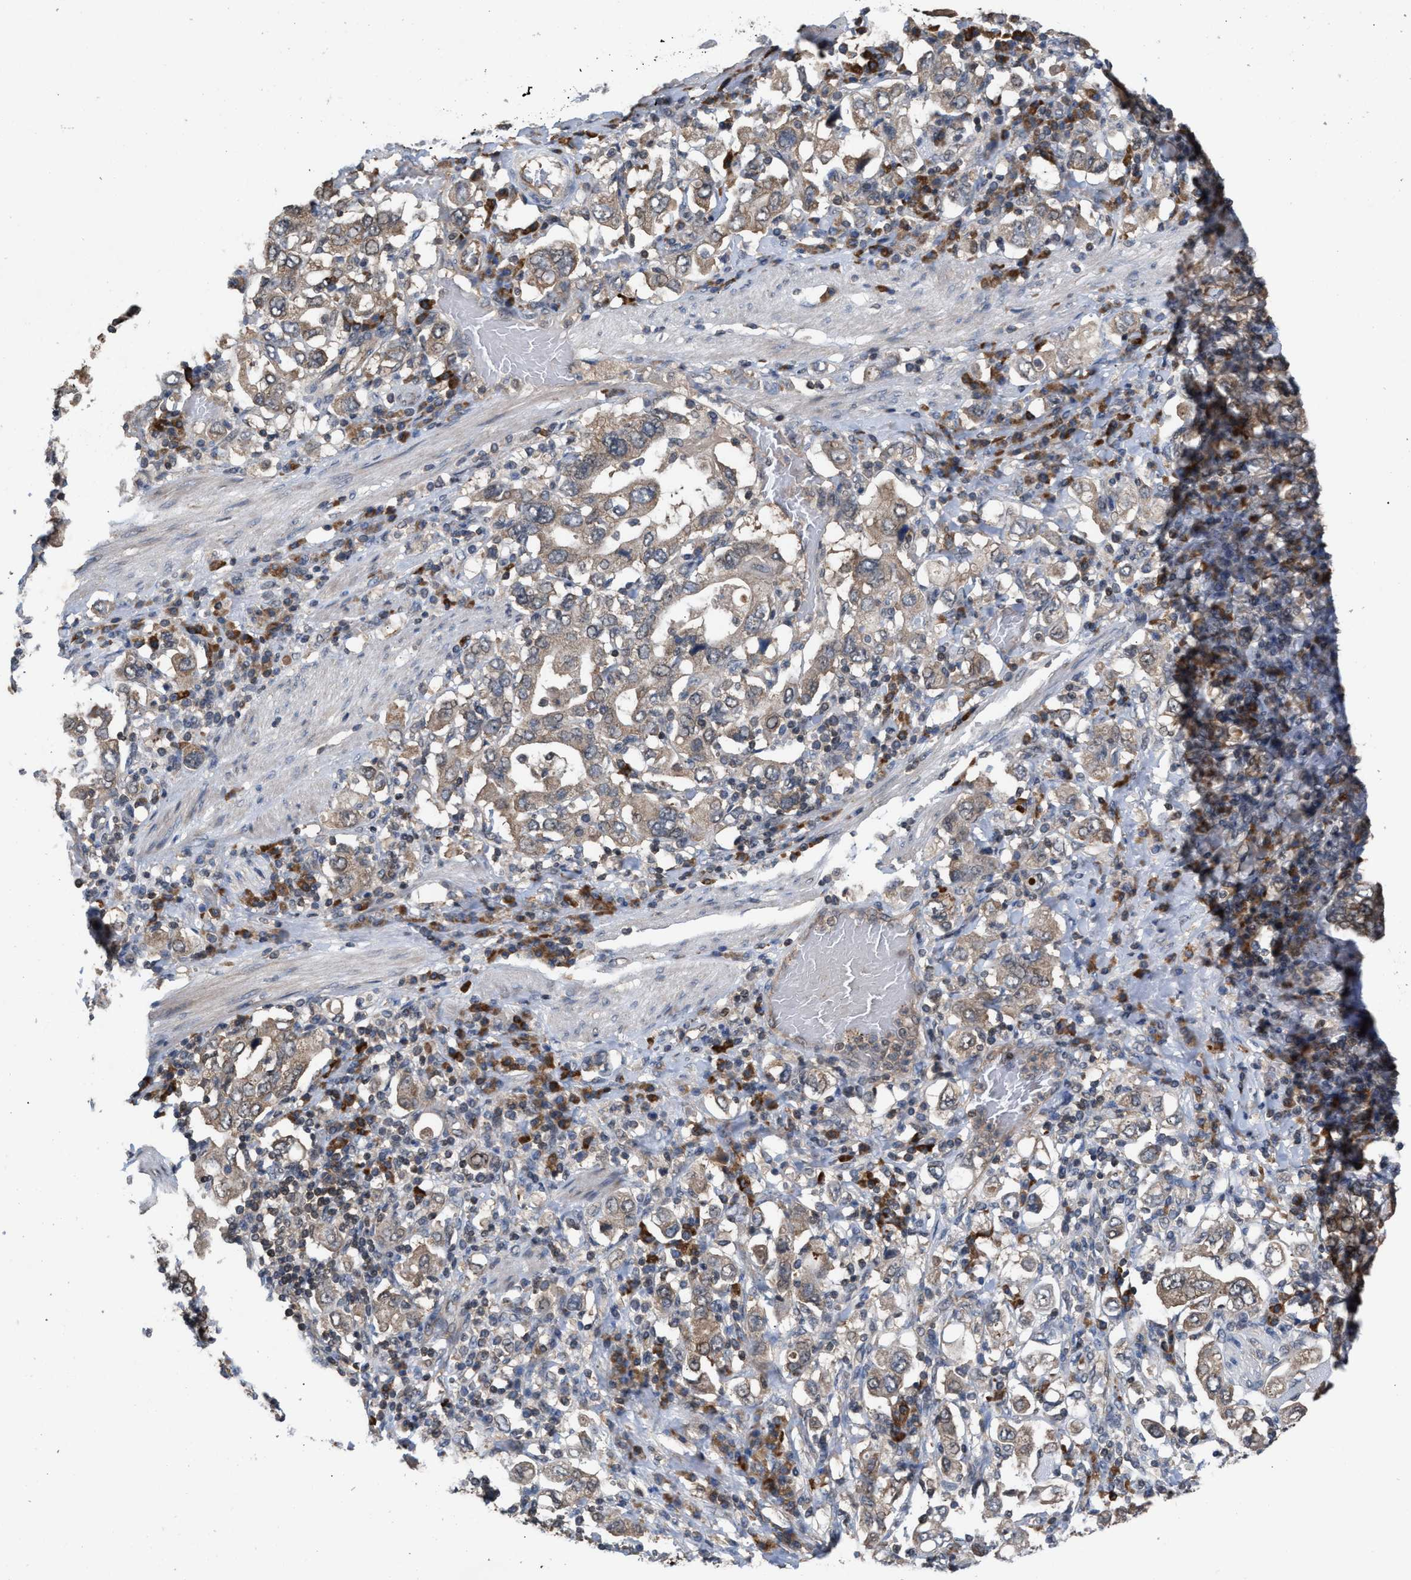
{"staining": {"intensity": "weak", "quantity": "25%-75%", "location": "cytoplasmic/membranous"}, "tissue": "stomach cancer", "cell_type": "Tumor cells", "image_type": "cancer", "snomed": [{"axis": "morphology", "description": "Adenocarcinoma, NOS"}, {"axis": "topography", "description": "Stomach, upper"}], "caption": "Immunohistochemistry (IHC) histopathology image of human stomach cancer stained for a protein (brown), which displays low levels of weak cytoplasmic/membranous staining in about 25%-75% of tumor cells.", "gene": "C9orf78", "patient": {"sex": "male", "age": 62}}